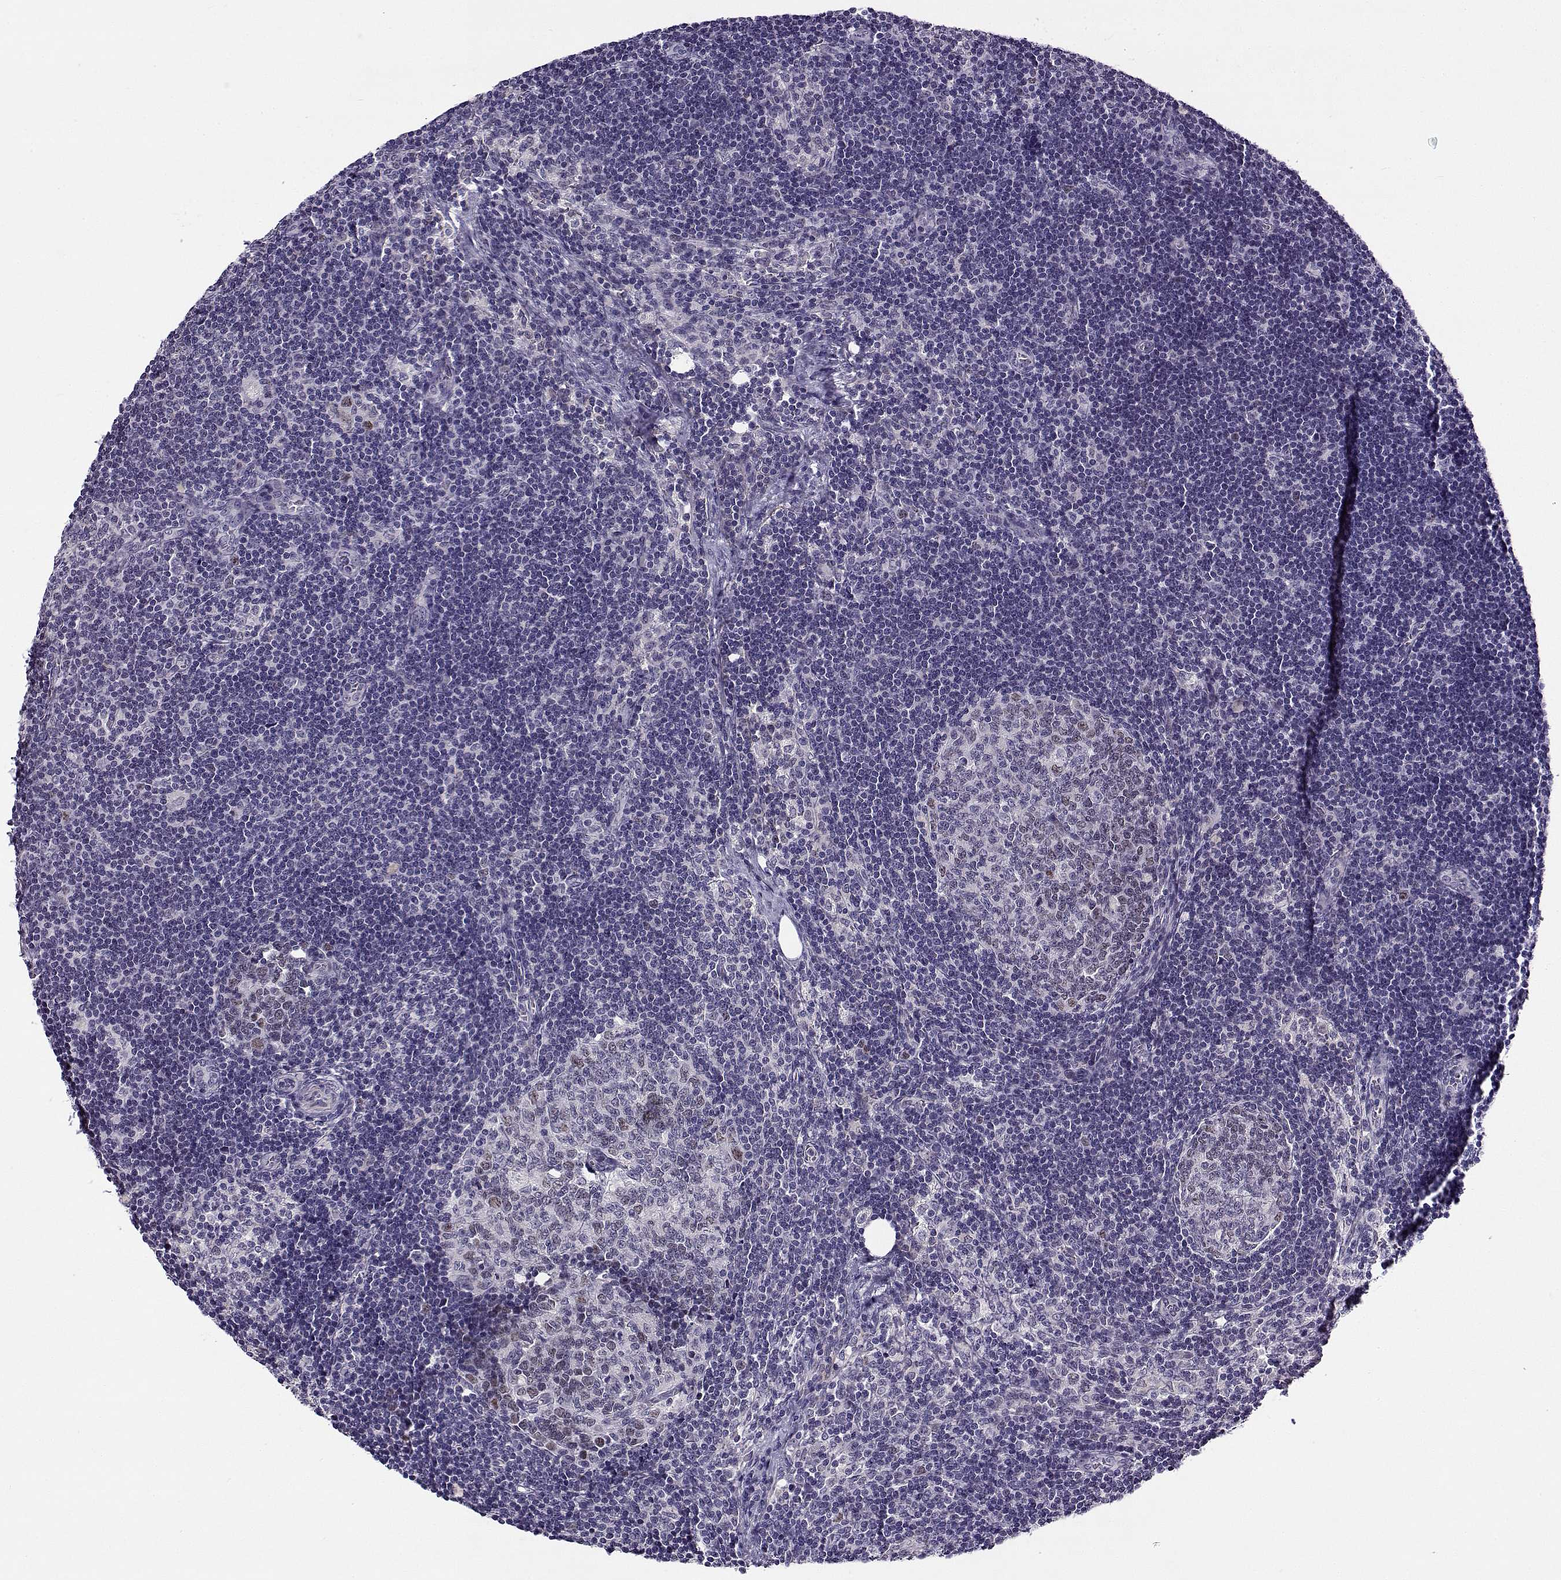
{"staining": {"intensity": "weak", "quantity": "<25%", "location": "cytoplasmic/membranous"}, "tissue": "lymph node", "cell_type": "Germinal center cells", "image_type": "normal", "snomed": [{"axis": "morphology", "description": "Normal tissue, NOS"}, {"axis": "topography", "description": "Lymph node"}], "caption": "Lymph node stained for a protein using immunohistochemistry displays no staining germinal center cells.", "gene": "BACH1", "patient": {"sex": "female", "age": 52}}